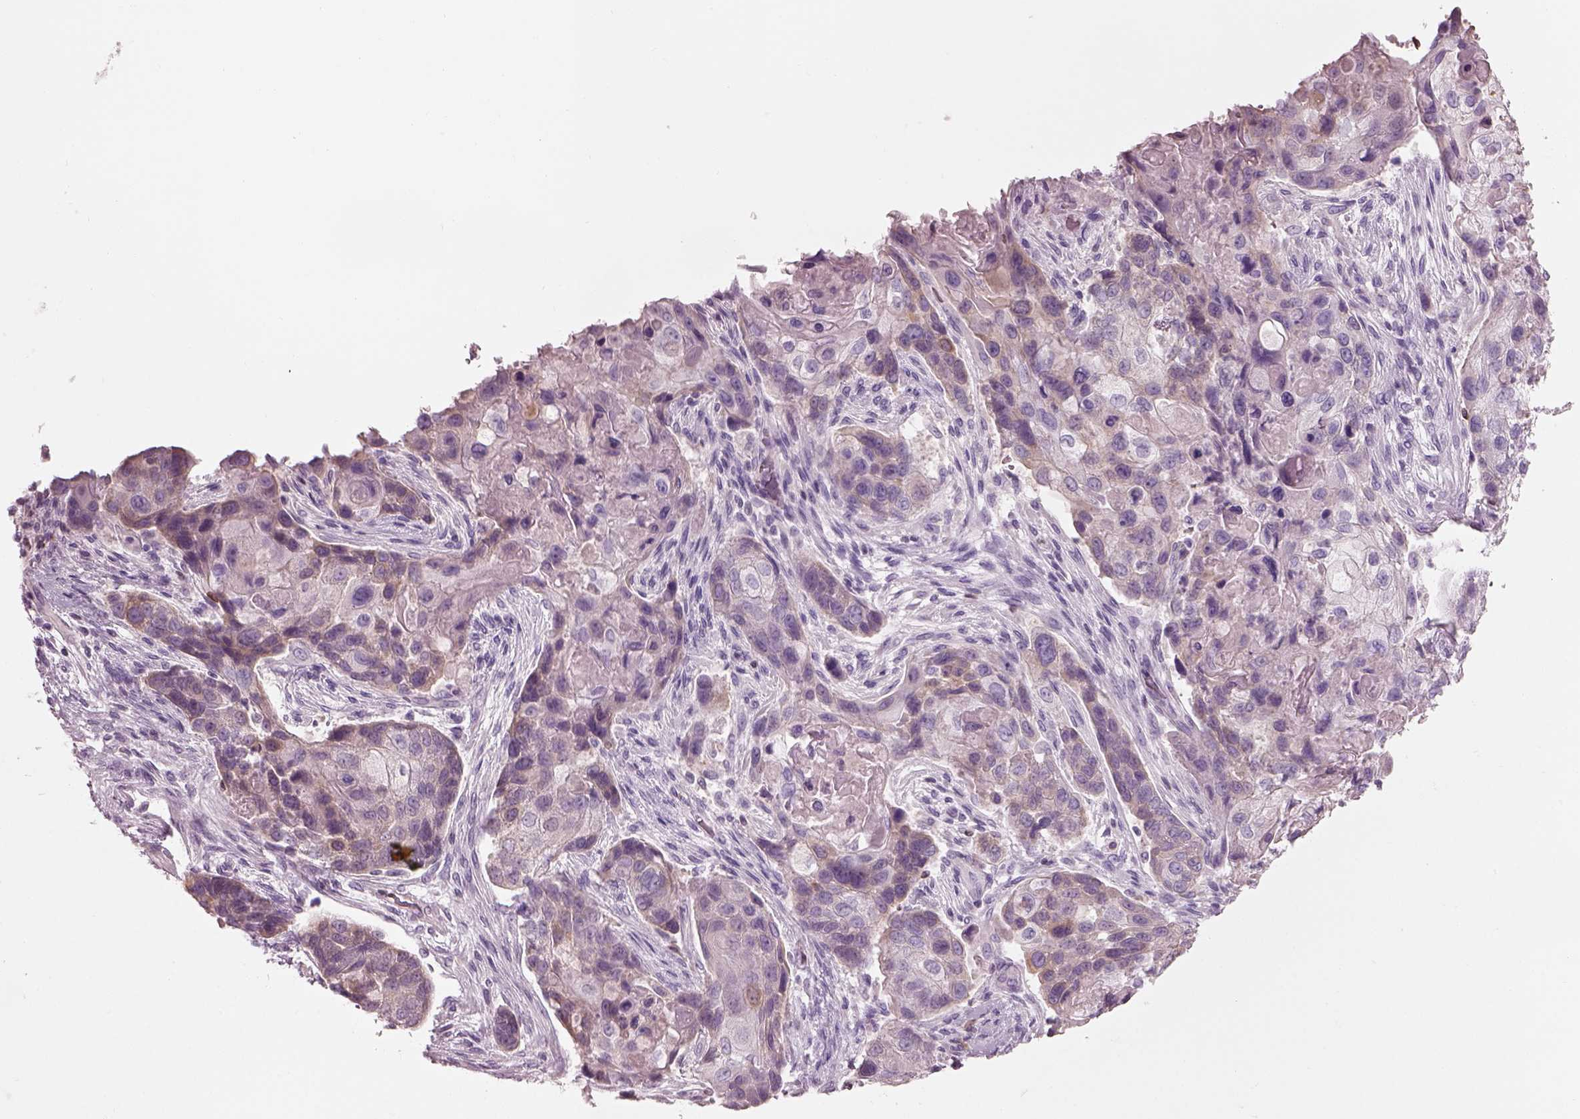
{"staining": {"intensity": "negative", "quantity": "none", "location": "none"}, "tissue": "lung cancer", "cell_type": "Tumor cells", "image_type": "cancer", "snomed": [{"axis": "morphology", "description": "Squamous cell carcinoma, NOS"}, {"axis": "topography", "description": "Lung"}], "caption": "DAB (3,3'-diaminobenzidine) immunohistochemical staining of human squamous cell carcinoma (lung) shows no significant expression in tumor cells. Nuclei are stained in blue.", "gene": "SLC27A2", "patient": {"sex": "male", "age": 69}}